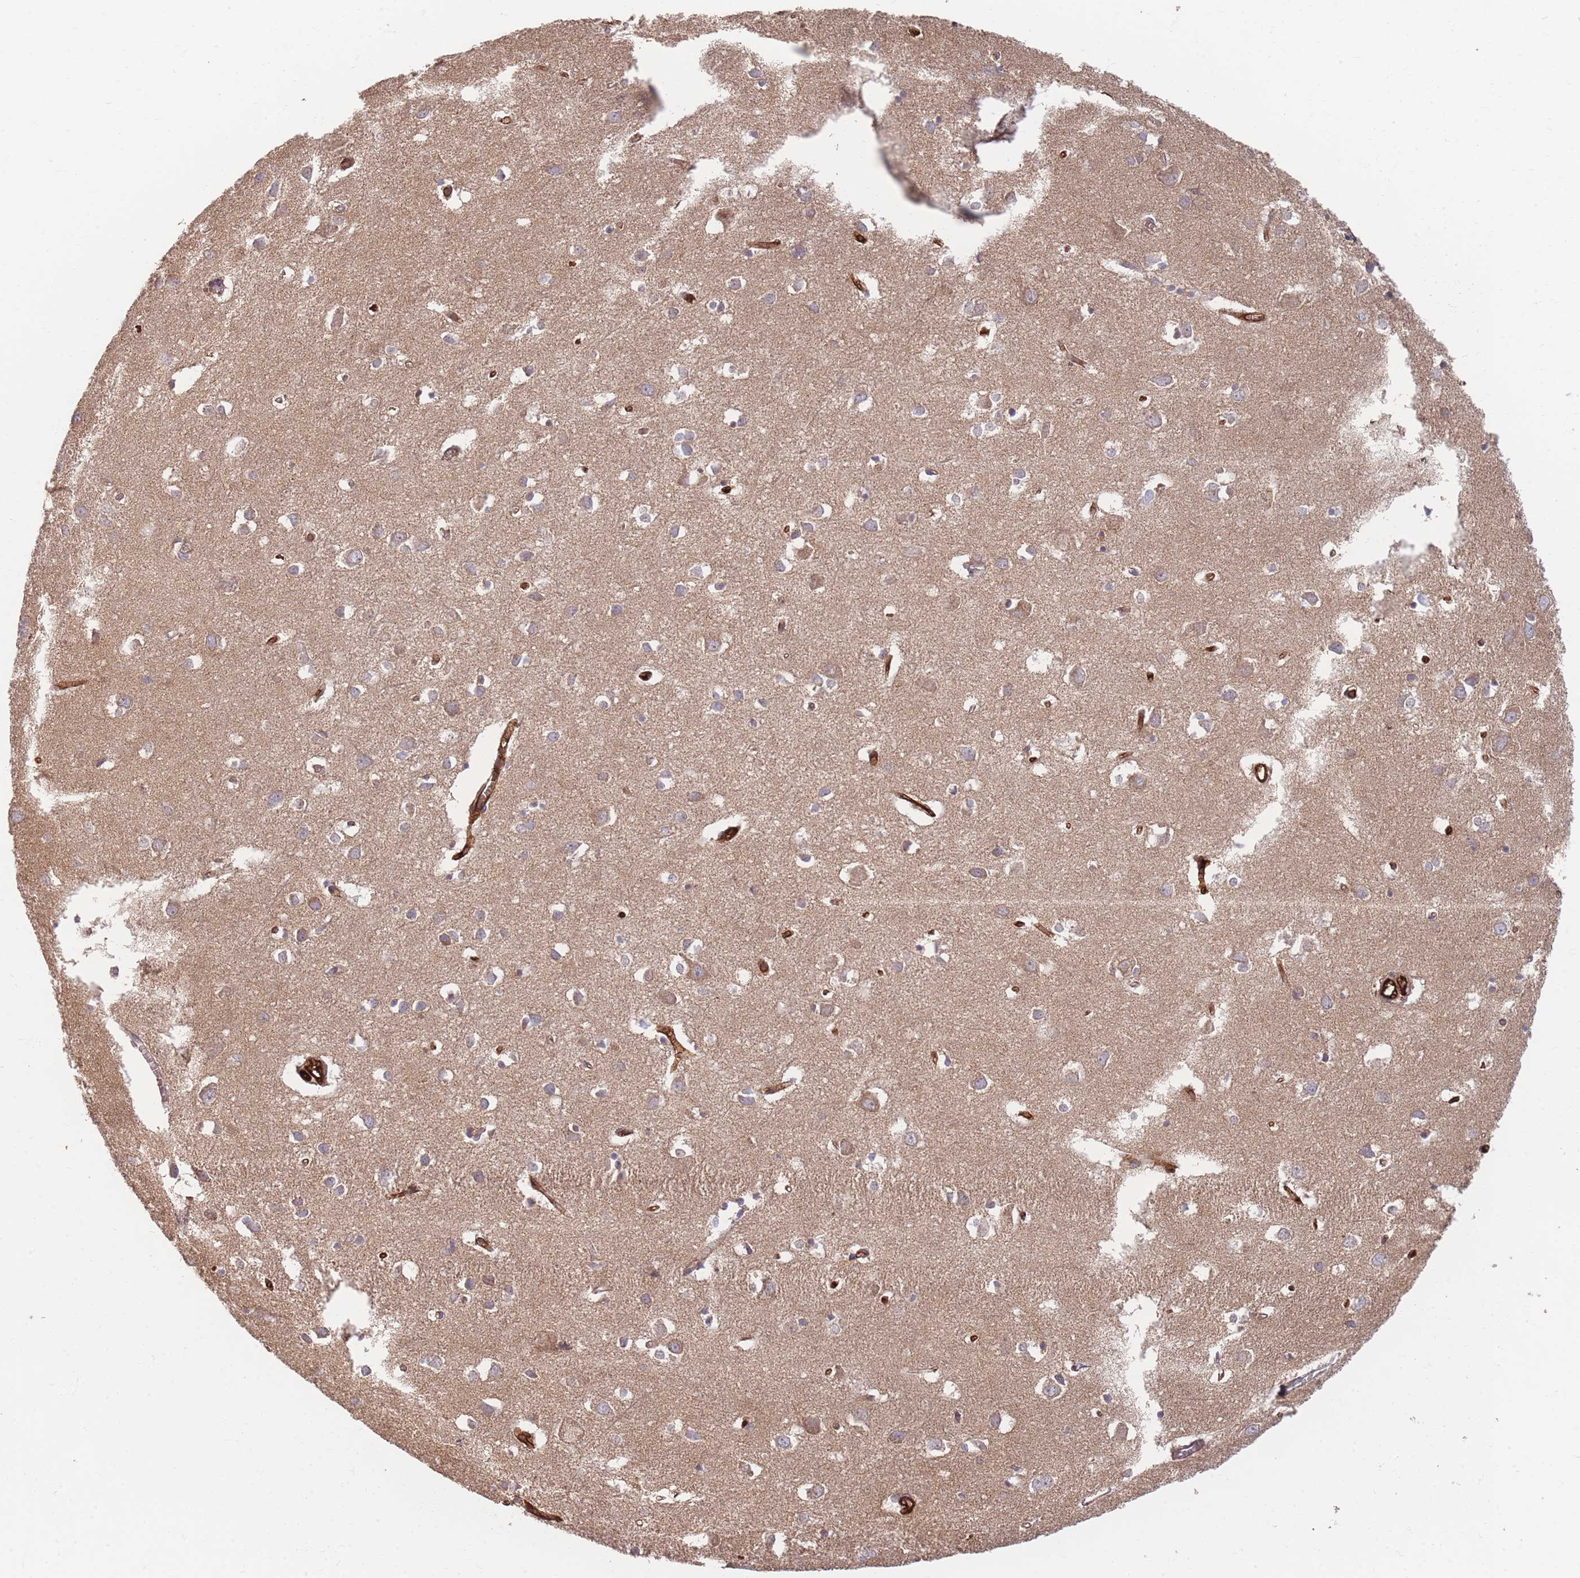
{"staining": {"intensity": "strong", "quantity": "25%-75%", "location": "cytoplasmic/membranous"}, "tissue": "cerebral cortex", "cell_type": "Endothelial cells", "image_type": "normal", "snomed": [{"axis": "morphology", "description": "Normal tissue, NOS"}, {"axis": "topography", "description": "Cerebral cortex"}], "caption": "An immunohistochemistry (IHC) micrograph of normal tissue is shown. Protein staining in brown labels strong cytoplasmic/membranous positivity in cerebral cortex within endothelial cells.", "gene": "MRPS6", "patient": {"sex": "female", "age": 64}}